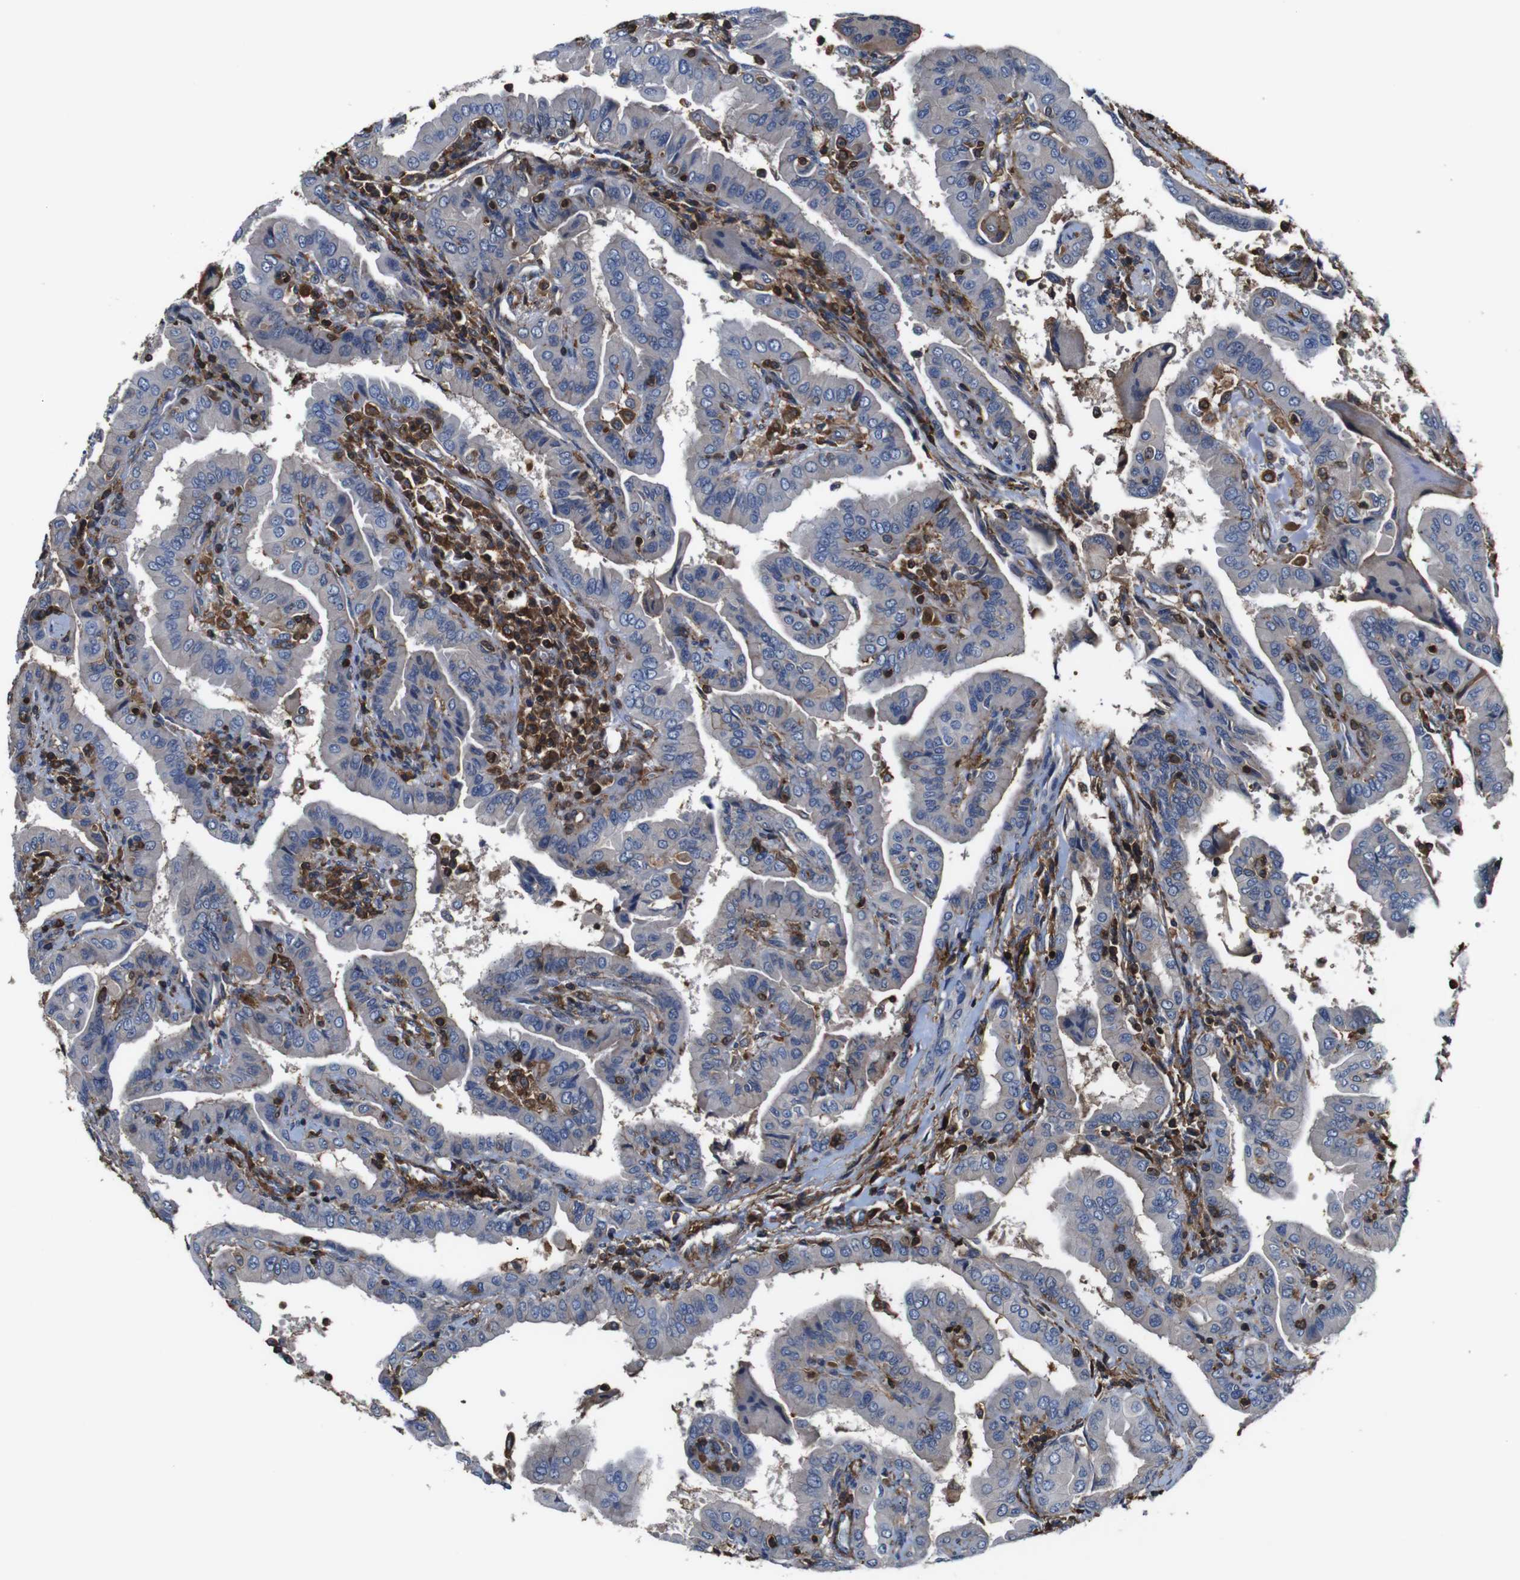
{"staining": {"intensity": "negative", "quantity": "none", "location": "none"}, "tissue": "thyroid cancer", "cell_type": "Tumor cells", "image_type": "cancer", "snomed": [{"axis": "morphology", "description": "Papillary adenocarcinoma, NOS"}, {"axis": "topography", "description": "Thyroid gland"}], "caption": "Immunohistochemical staining of human papillary adenocarcinoma (thyroid) displays no significant positivity in tumor cells. (Stains: DAB (3,3'-diaminobenzidine) immunohistochemistry with hematoxylin counter stain, Microscopy: brightfield microscopy at high magnification).", "gene": "PI4KA", "patient": {"sex": "male", "age": 33}}